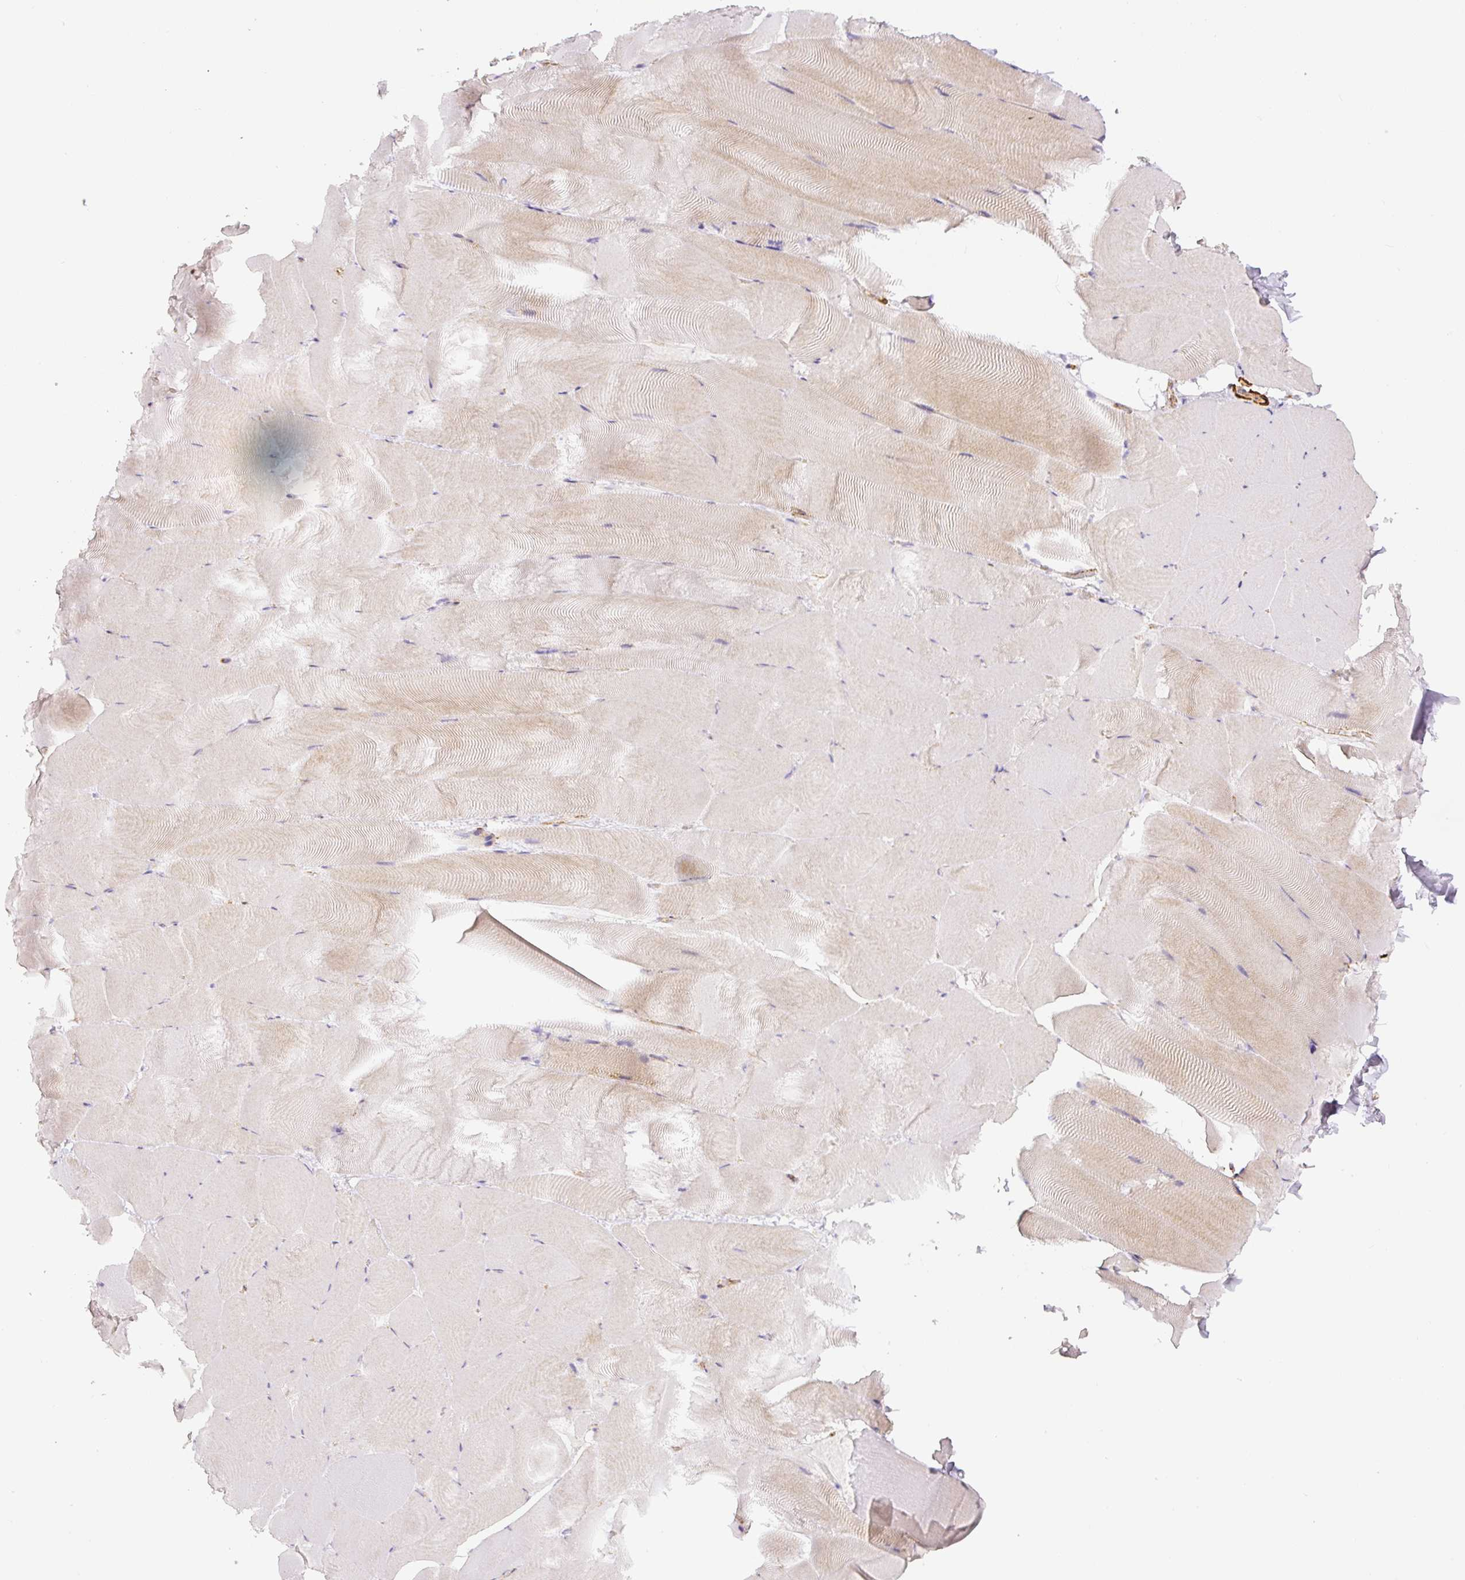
{"staining": {"intensity": "weak", "quantity": "25%-75%", "location": "cytoplasmic/membranous"}, "tissue": "skeletal muscle", "cell_type": "Myocytes", "image_type": "normal", "snomed": [{"axis": "morphology", "description": "Normal tissue, NOS"}, {"axis": "topography", "description": "Skeletal muscle"}], "caption": "High-power microscopy captured an immunohistochemistry (IHC) image of unremarkable skeletal muscle, revealing weak cytoplasmic/membranous positivity in about 25%-75% of myocytes. (DAB = brown stain, brightfield microscopy at high magnification).", "gene": "MYL12A", "patient": {"sex": "female", "age": 64}}